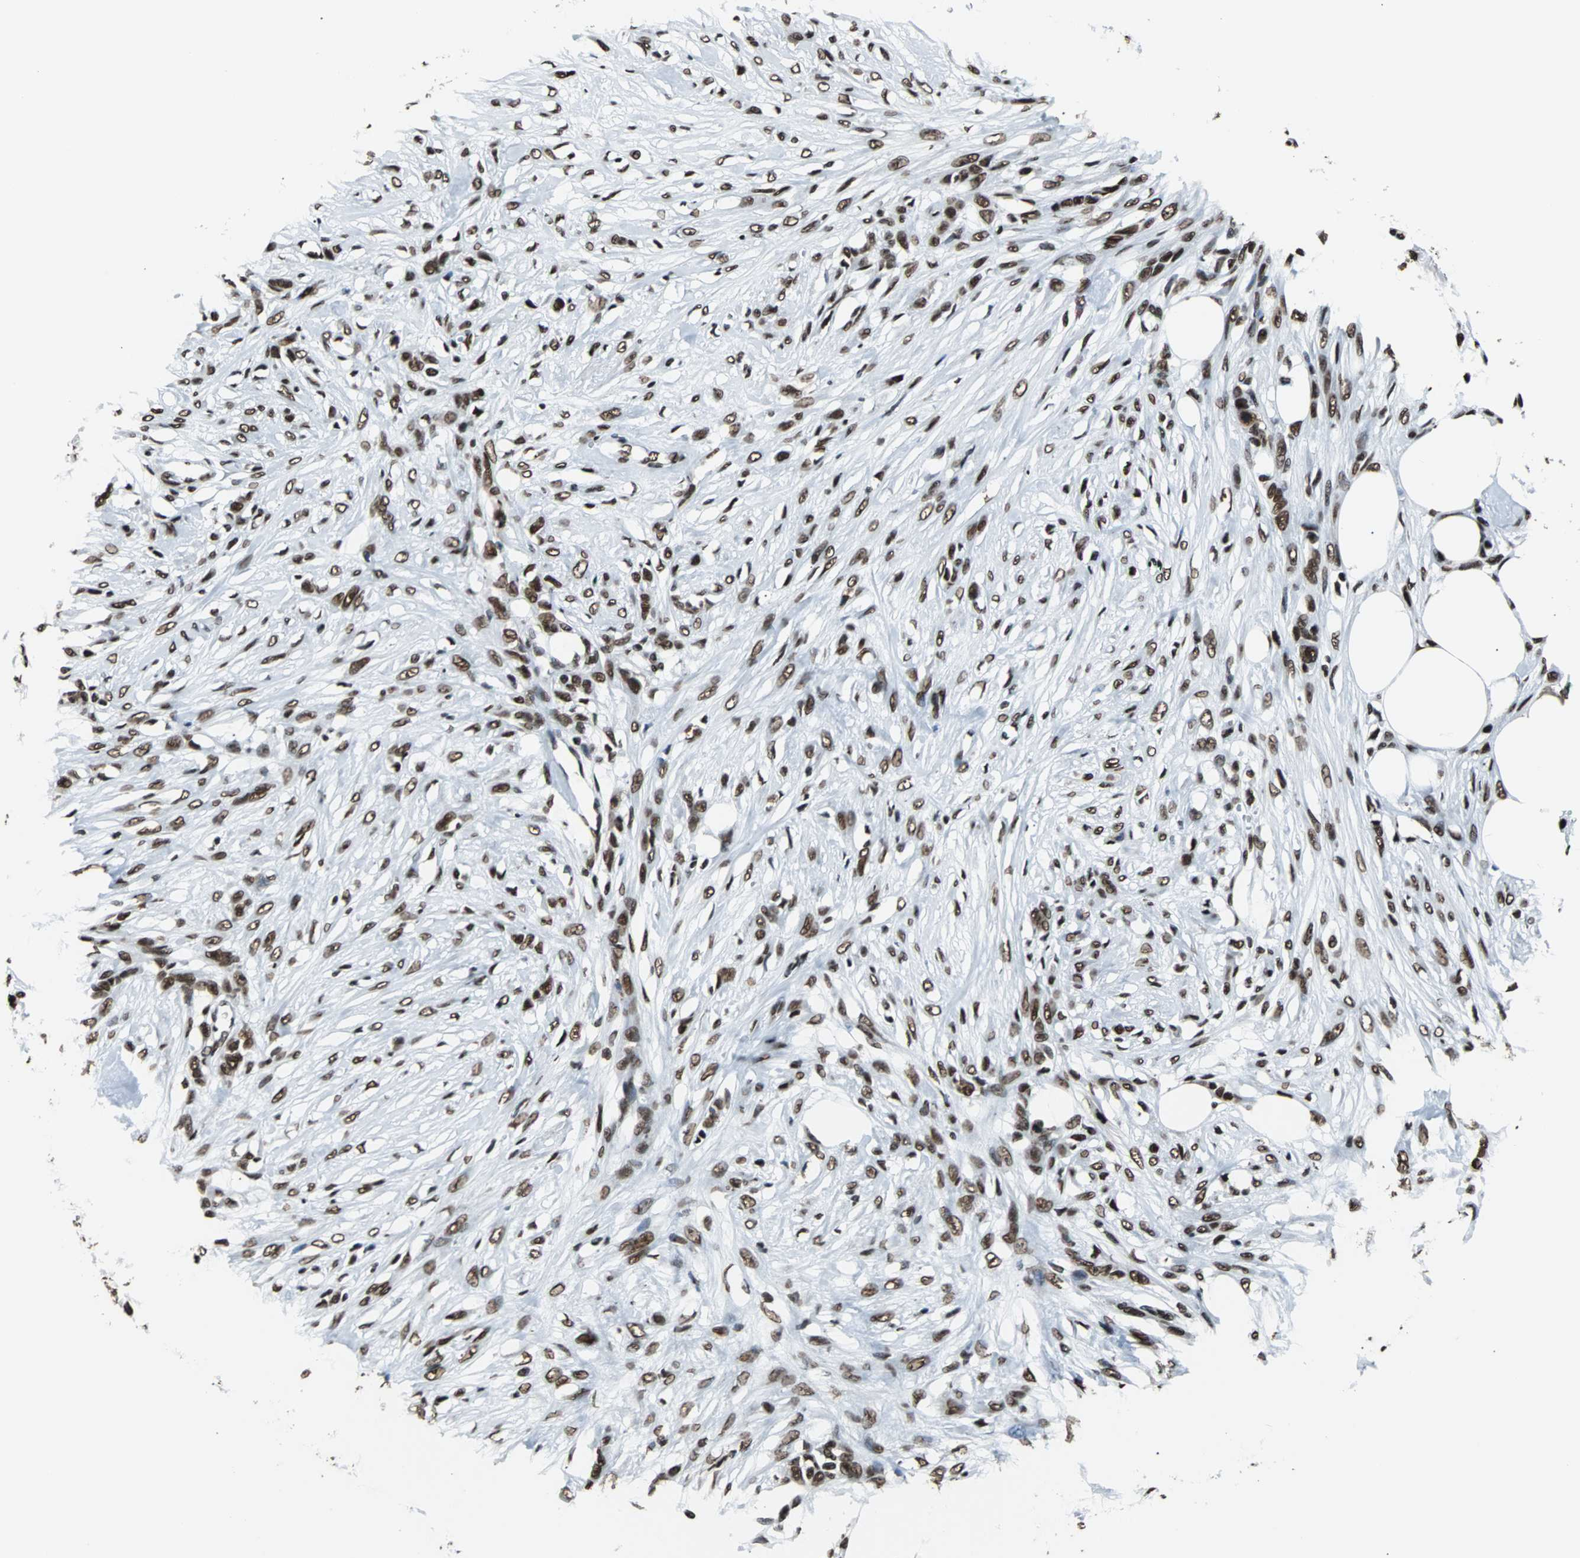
{"staining": {"intensity": "strong", "quantity": ">75%", "location": "nuclear"}, "tissue": "skin cancer", "cell_type": "Tumor cells", "image_type": "cancer", "snomed": [{"axis": "morphology", "description": "Normal tissue, NOS"}, {"axis": "morphology", "description": "Squamous cell carcinoma, NOS"}, {"axis": "topography", "description": "Skin"}], "caption": "DAB (3,3'-diaminobenzidine) immunohistochemical staining of skin cancer demonstrates strong nuclear protein staining in approximately >75% of tumor cells. (DAB IHC, brown staining for protein, blue staining for nuclei).", "gene": "FUBP1", "patient": {"sex": "female", "age": 59}}